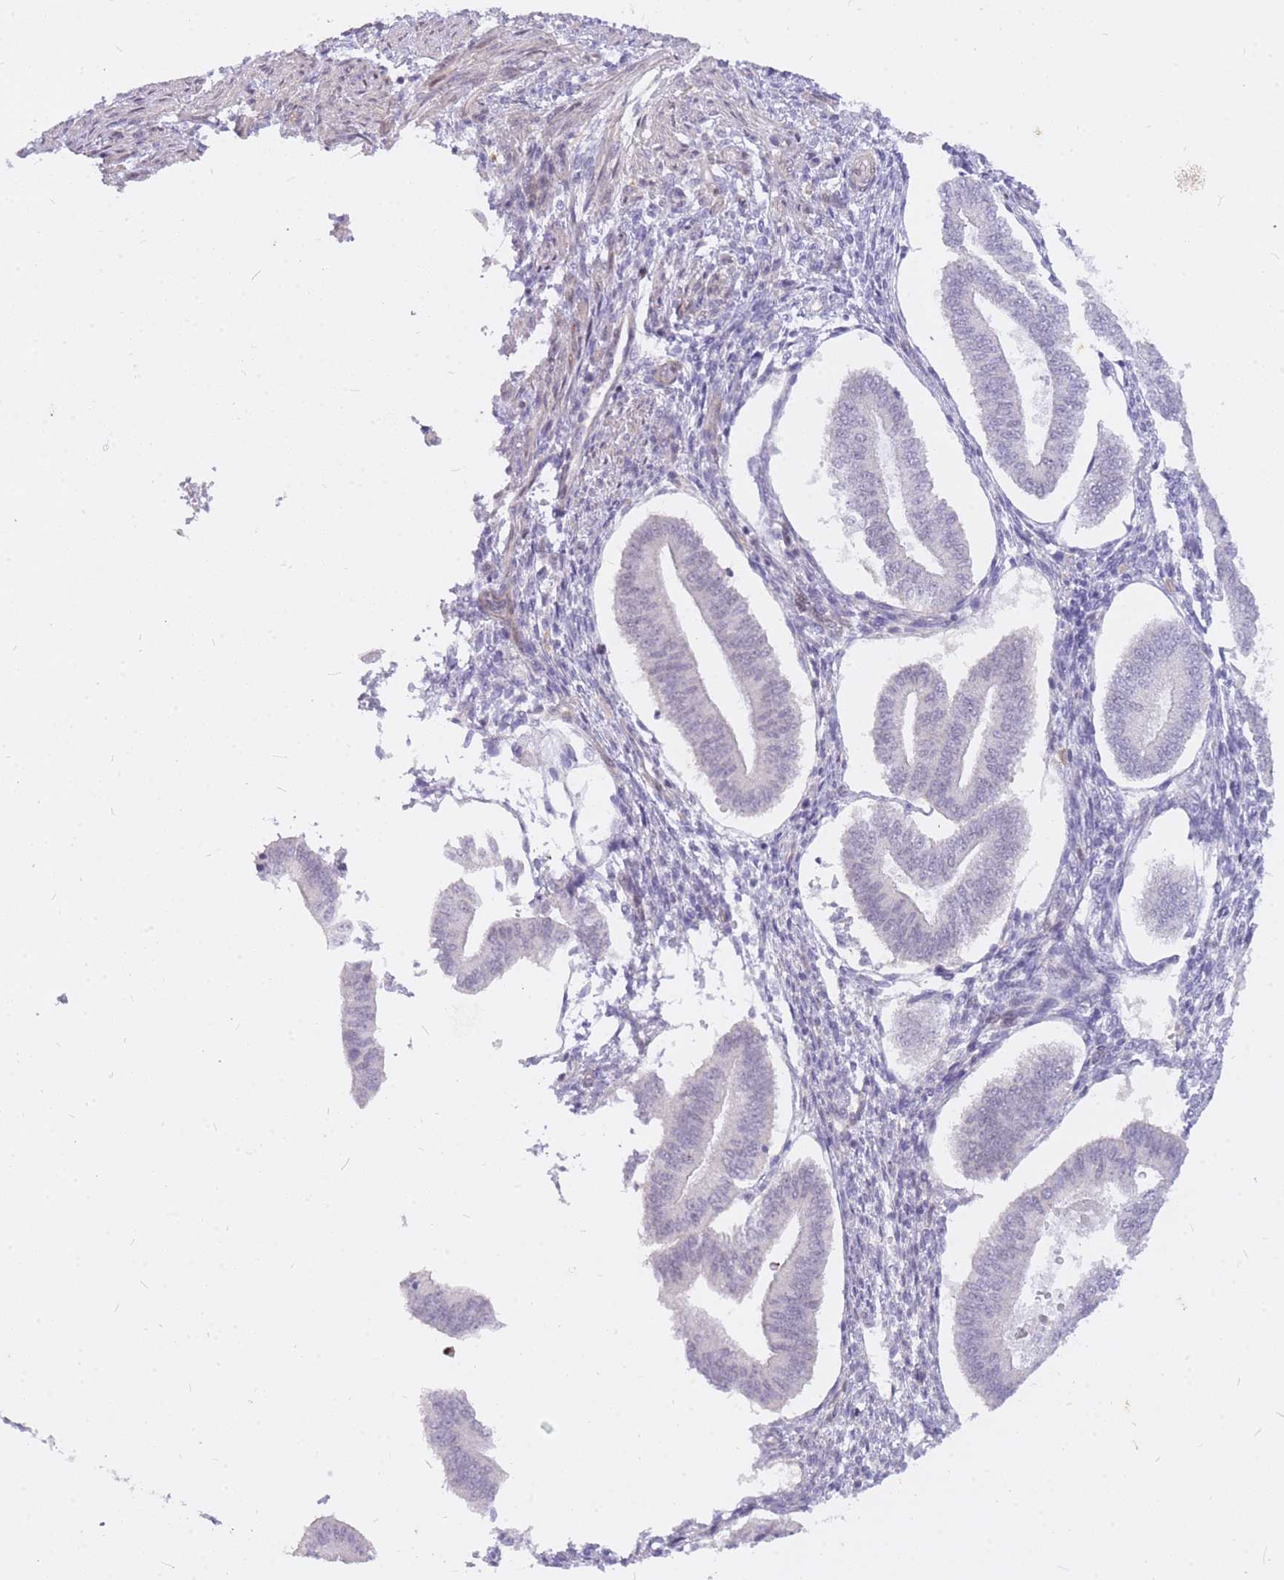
{"staining": {"intensity": "negative", "quantity": "none", "location": "none"}, "tissue": "endometrium", "cell_type": "Cells in endometrial stroma", "image_type": "normal", "snomed": [{"axis": "morphology", "description": "Normal tissue, NOS"}, {"axis": "topography", "description": "Endometrium"}], "caption": "This image is of normal endometrium stained with immunohistochemistry to label a protein in brown with the nuclei are counter-stained blue. There is no expression in cells in endometrial stroma.", "gene": "TLE2", "patient": {"sex": "female", "age": 34}}